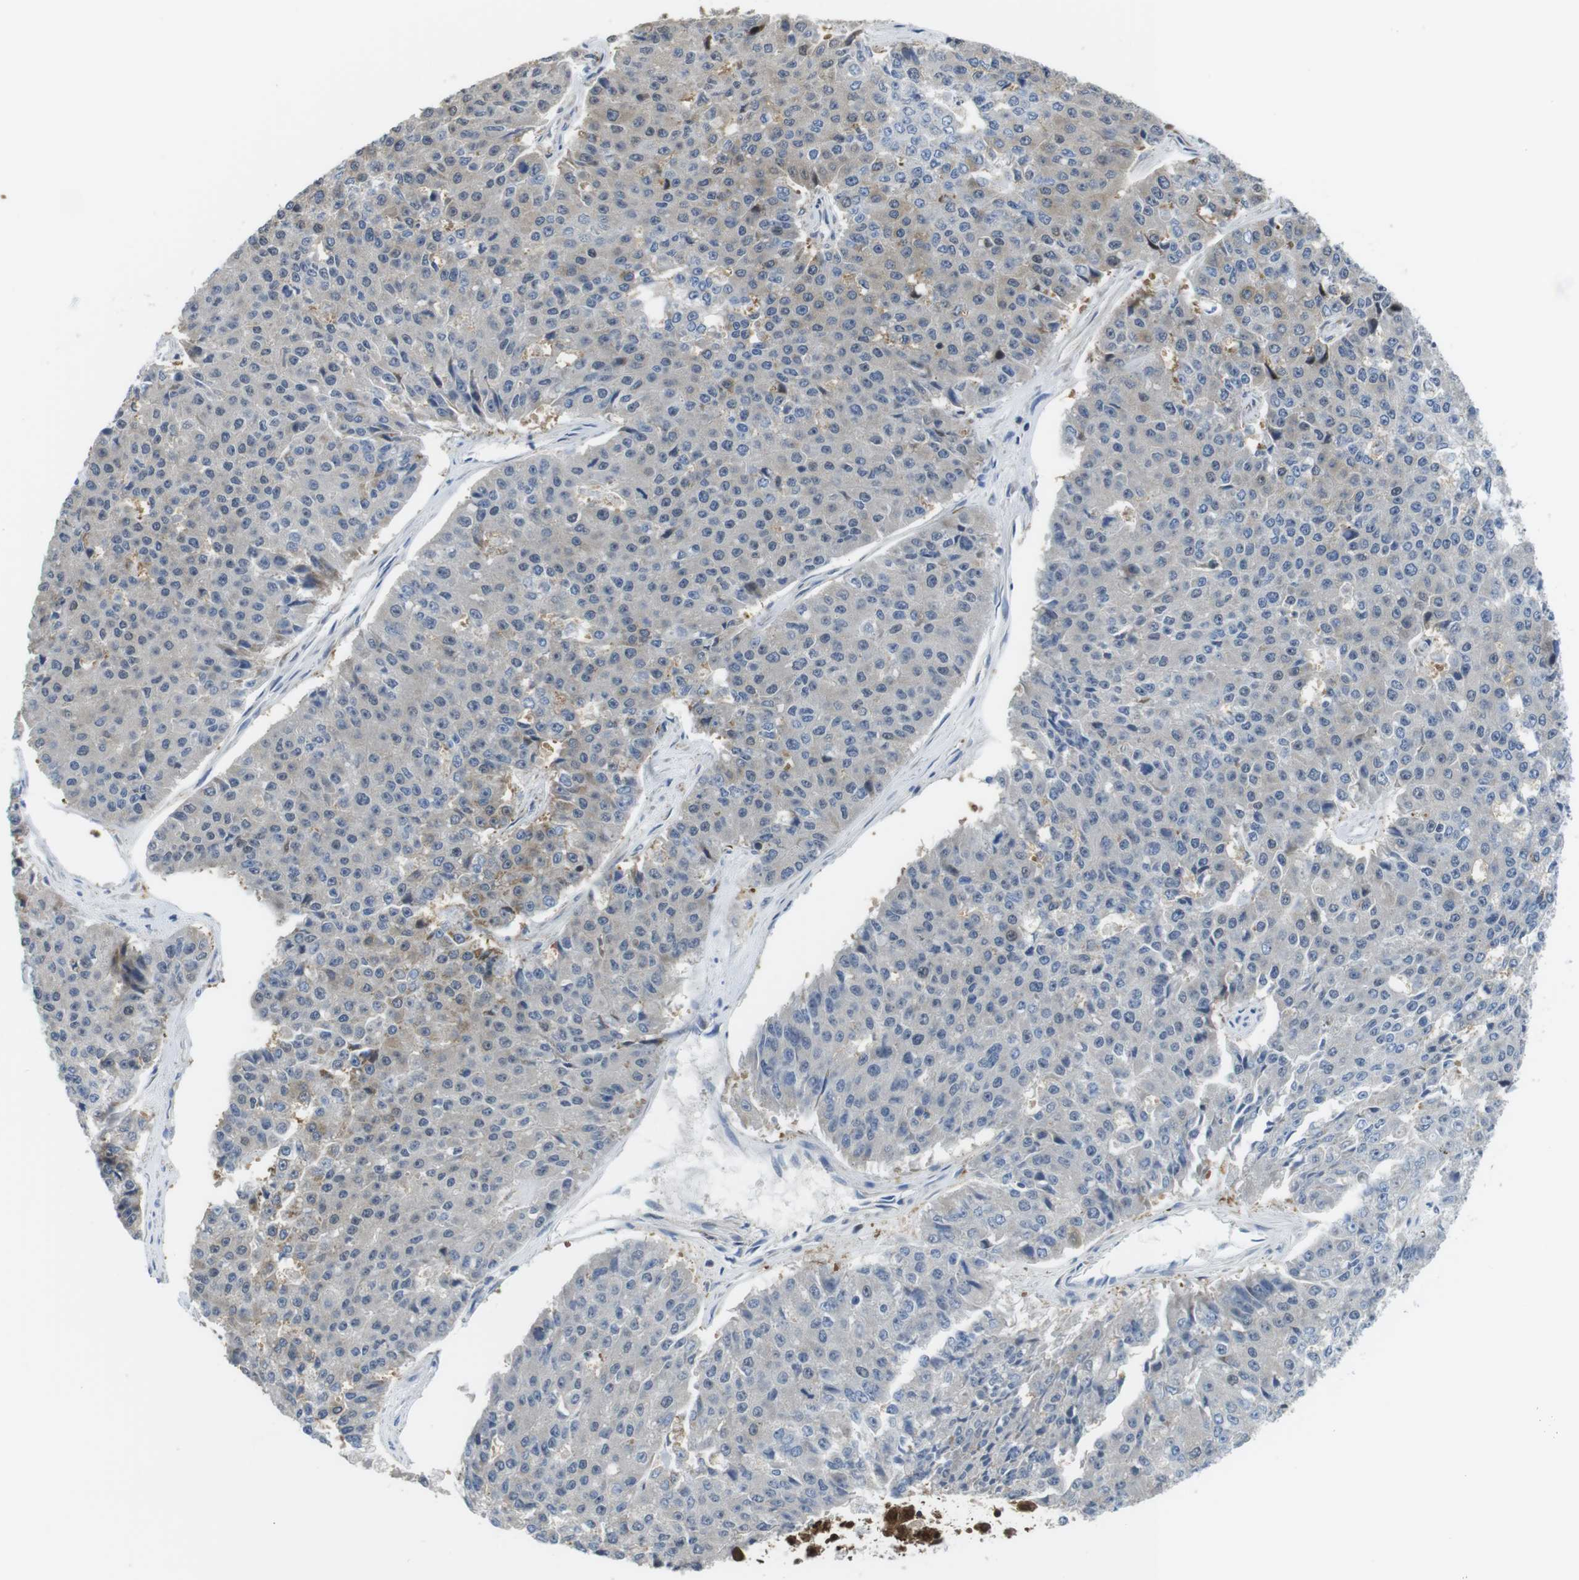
{"staining": {"intensity": "moderate", "quantity": "25%-75%", "location": "cytoplasmic/membranous"}, "tissue": "pancreatic cancer", "cell_type": "Tumor cells", "image_type": "cancer", "snomed": [{"axis": "morphology", "description": "Adenocarcinoma, NOS"}, {"axis": "topography", "description": "Pancreas"}], "caption": "Immunohistochemical staining of human pancreatic cancer shows moderate cytoplasmic/membranous protein expression in approximately 25%-75% of tumor cells.", "gene": "KCNE3", "patient": {"sex": "male", "age": 50}}